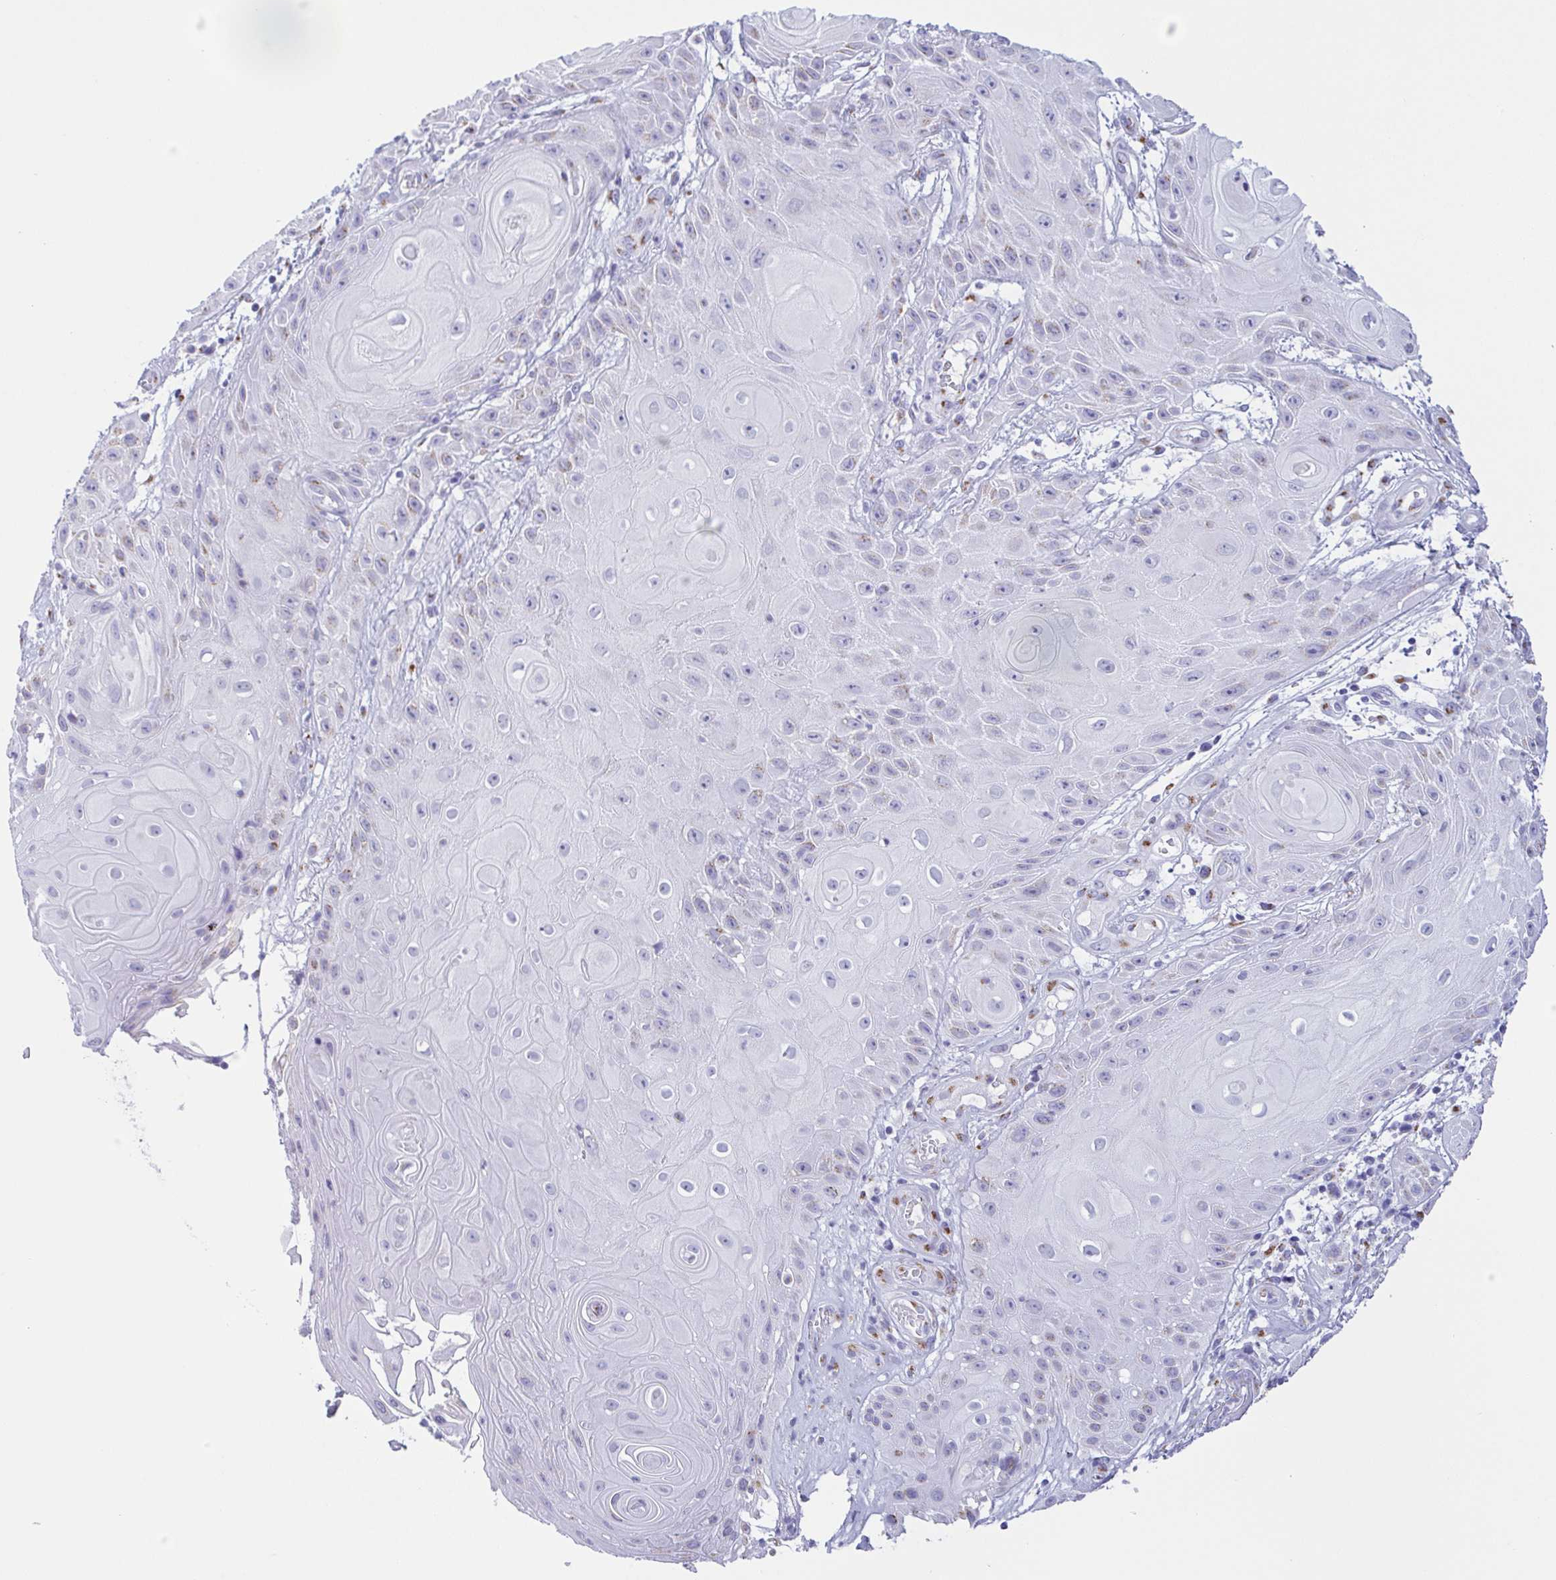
{"staining": {"intensity": "negative", "quantity": "none", "location": "none"}, "tissue": "skin cancer", "cell_type": "Tumor cells", "image_type": "cancer", "snomed": [{"axis": "morphology", "description": "Squamous cell carcinoma, NOS"}, {"axis": "topography", "description": "Skin"}], "caption": "Immunohistochemical staining of skin cancer shows no significant positivity in tumor cells.", "gene": "SULT1B1", "patient": {"sex": "male", "age": 62}}